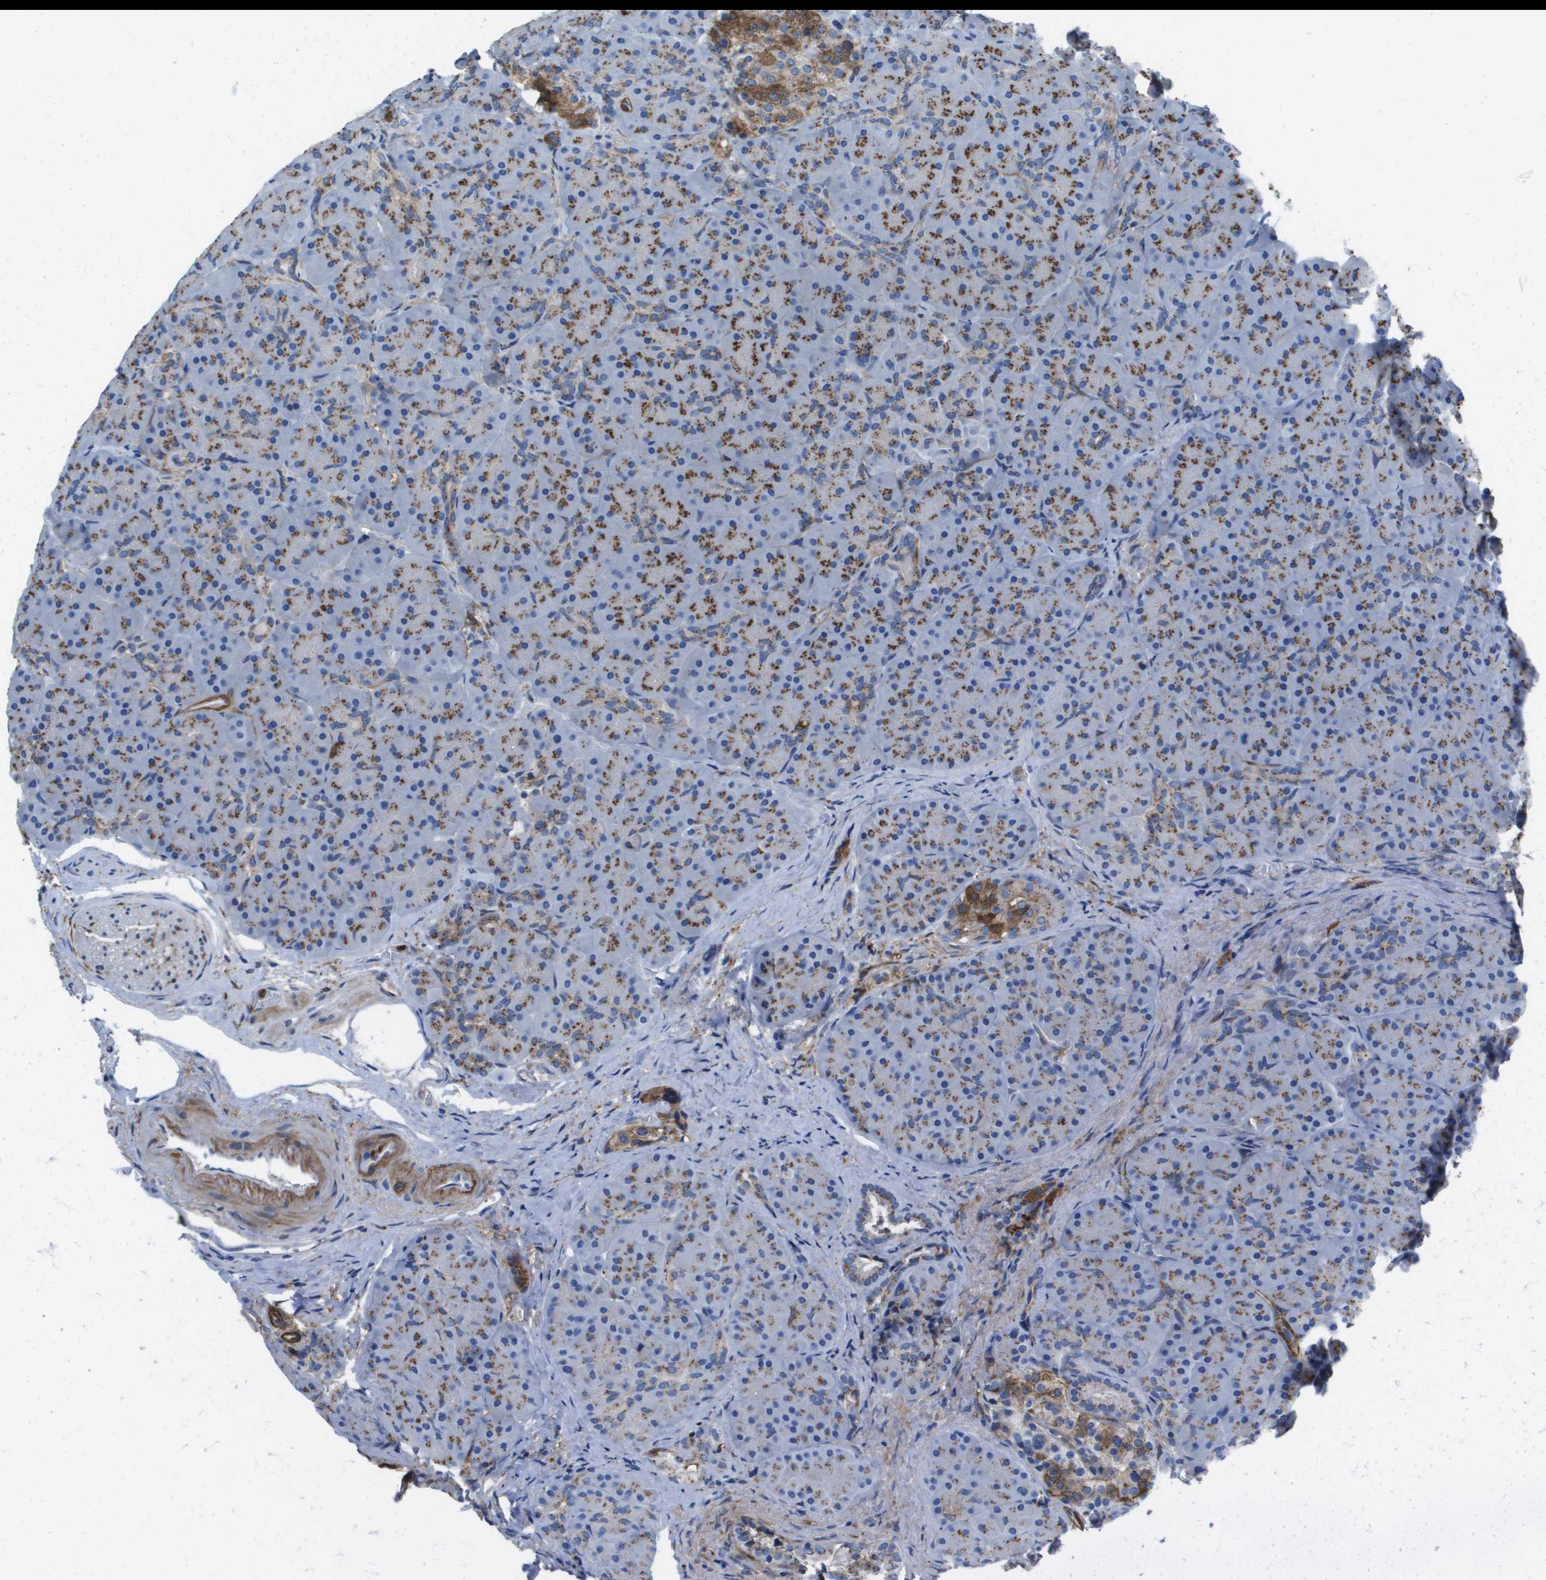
{"staining": {"intensity": "moderate", "quantity": ">75%", "location": "cytoplasmic/membranous"}, "tissue": "pancreas", "cell_type": "Exocrine glandular cells", "image_type": "normal", "snomed": [{"axis": "morphology", "description": "Normal tissue, NOS"}, {"axis": "topography", "description": "Pancreas"}], "caption": "Pancreas stained with immunohistochemistry shows moderate cytoplasmic/membranous staining in approximately >75% of exocrine glandular cells. The staining was performed using DAB (3,3'-diaminobenzidine) to visualize the protein expression in brown, while the nuclei were stained in blue with hematoxylin (Magnification: 20x).", "gene": "SLC37A2", "patient": {"sex": "male", "age": 66}}